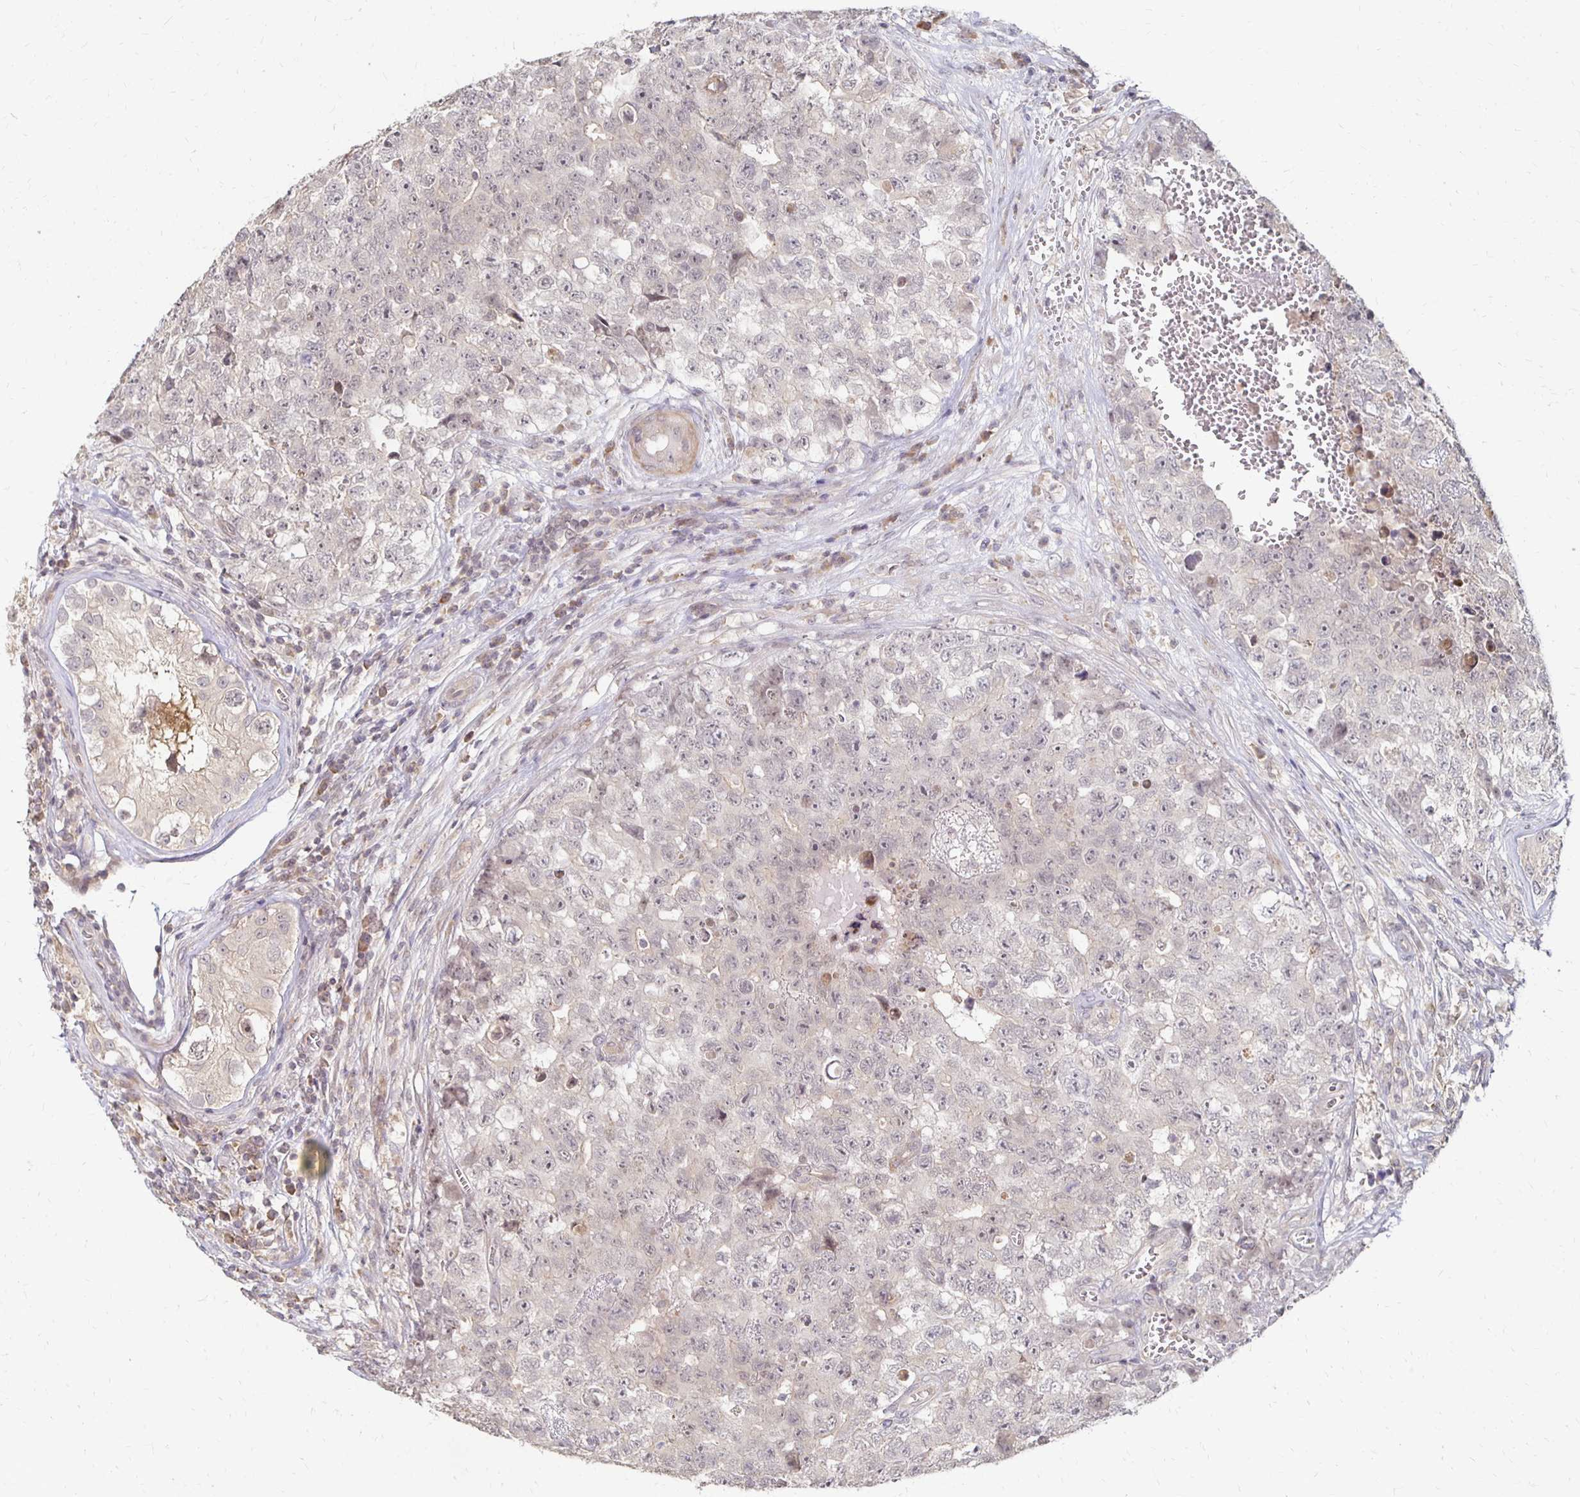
{"staining": {"intensity": "weak", "quantity": "<25%", "location": "nuclear"}, "tissue": "testis cancer", "cell_type": "Tumor cells", "image_type": "cancer", "snomed": [{"axis": "morphology", "description": "Carcinoma, Embryonal, NOS"}, {"axis": "topography", "description": "Testis"}], "caption": "This is a micrograph of IHC staining of testis cancer, which shows no expression in tumor cells.", "gene": "PRKCB", "patient": {"sex": "male", "age": 18}}